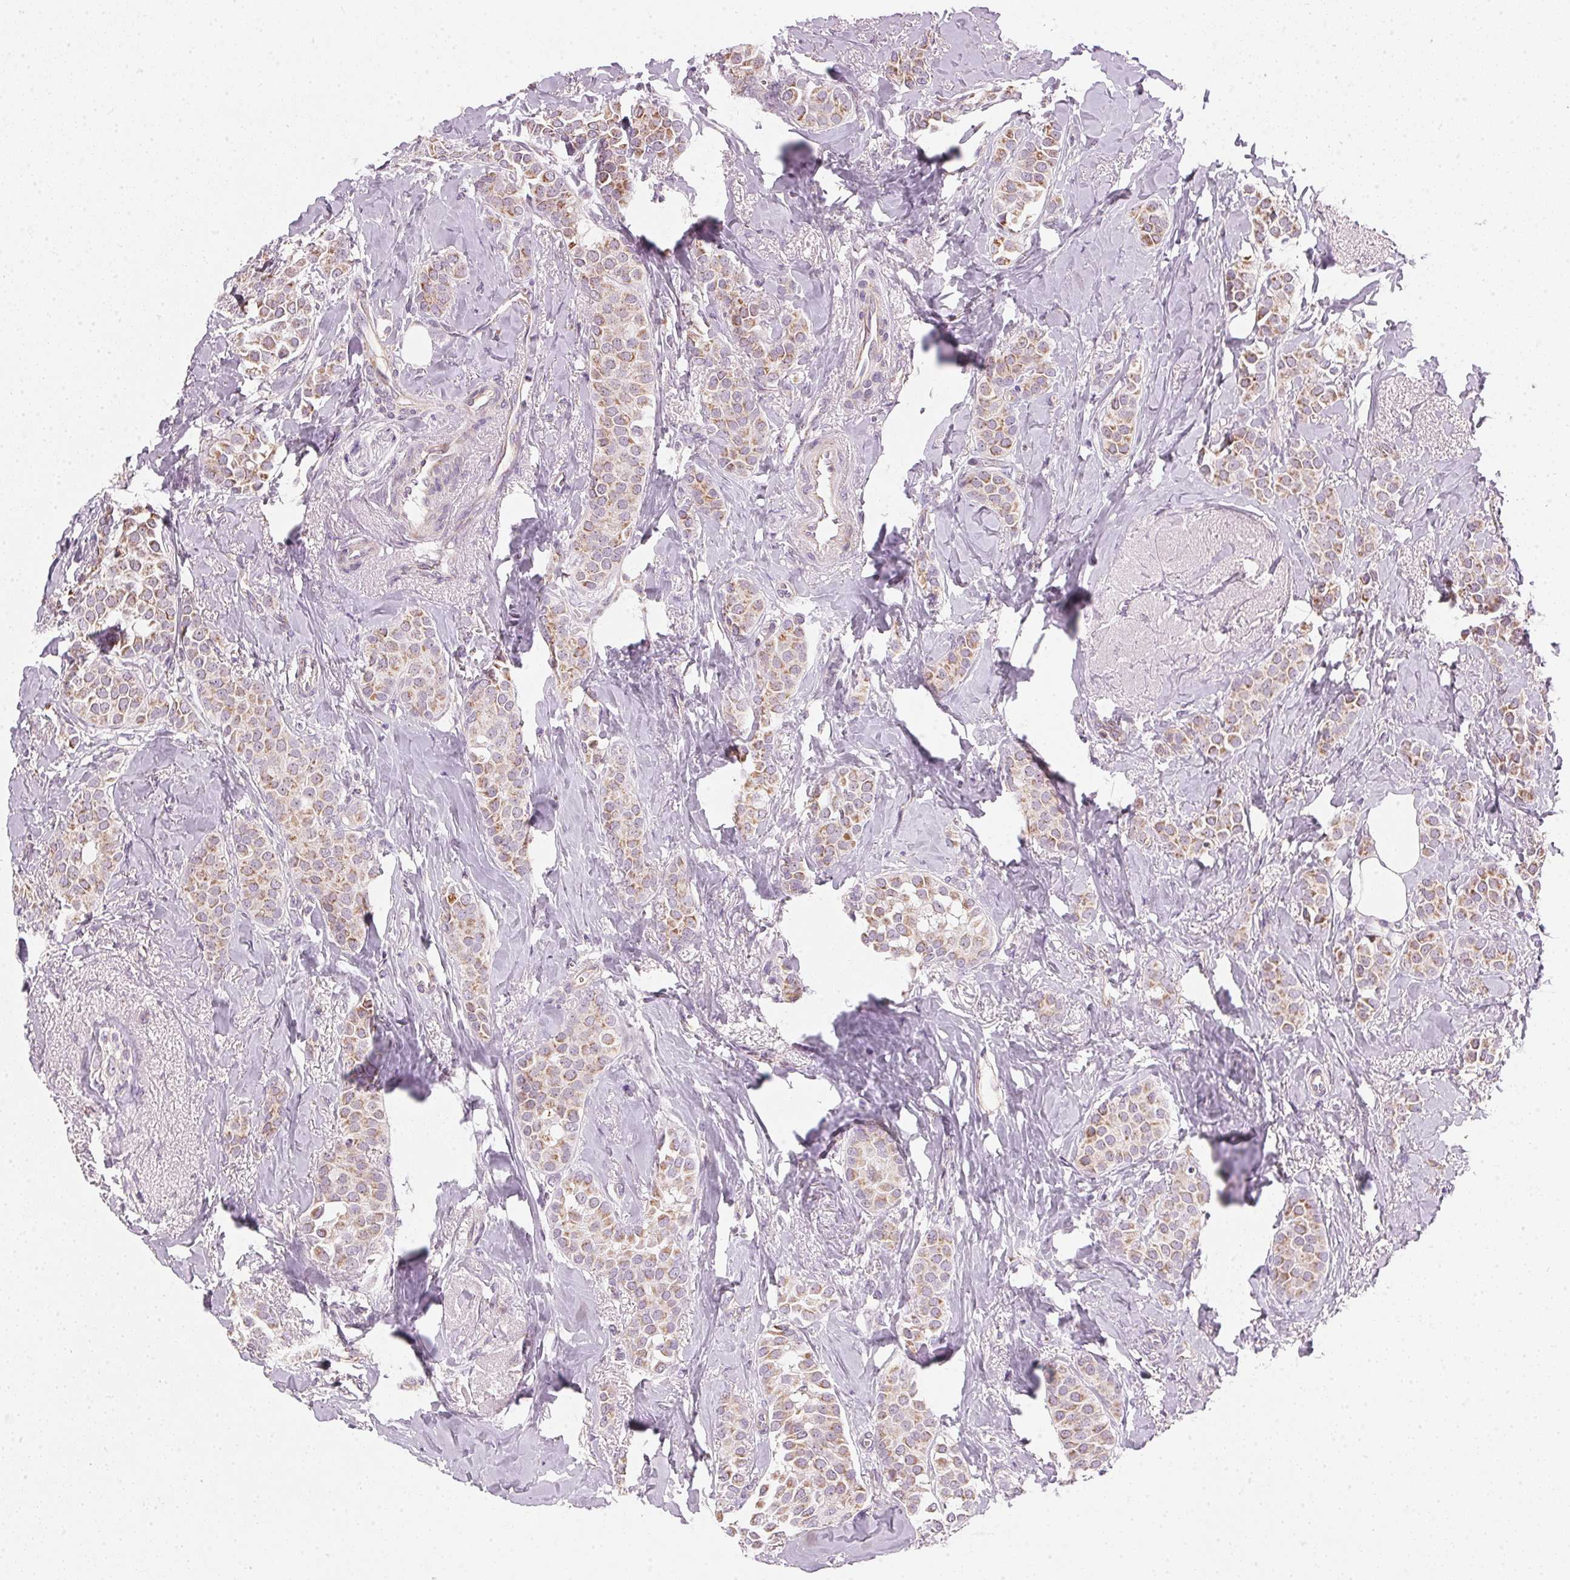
{"staining": {"intensity": "moderate", "quantity": ">75%", "location": "cytoplasmic/membranous"}, "tissue": "breast cancer", "cell_type": "Tumor cells", "image_type": "cancer", "snomed": [{"axis": "morphology", "description": "Duct carcinoma"}, {"axis": "topography", "description": "Breast"}], "caption": "Breast infiltrating ductal carcinoma stained with a brown dye exhibits moderate cytoplasmic/membranous positive expression in about >75% of tumor cells.", "gene": "COQ7", "patient": {"sex": "female", "age": 79}}